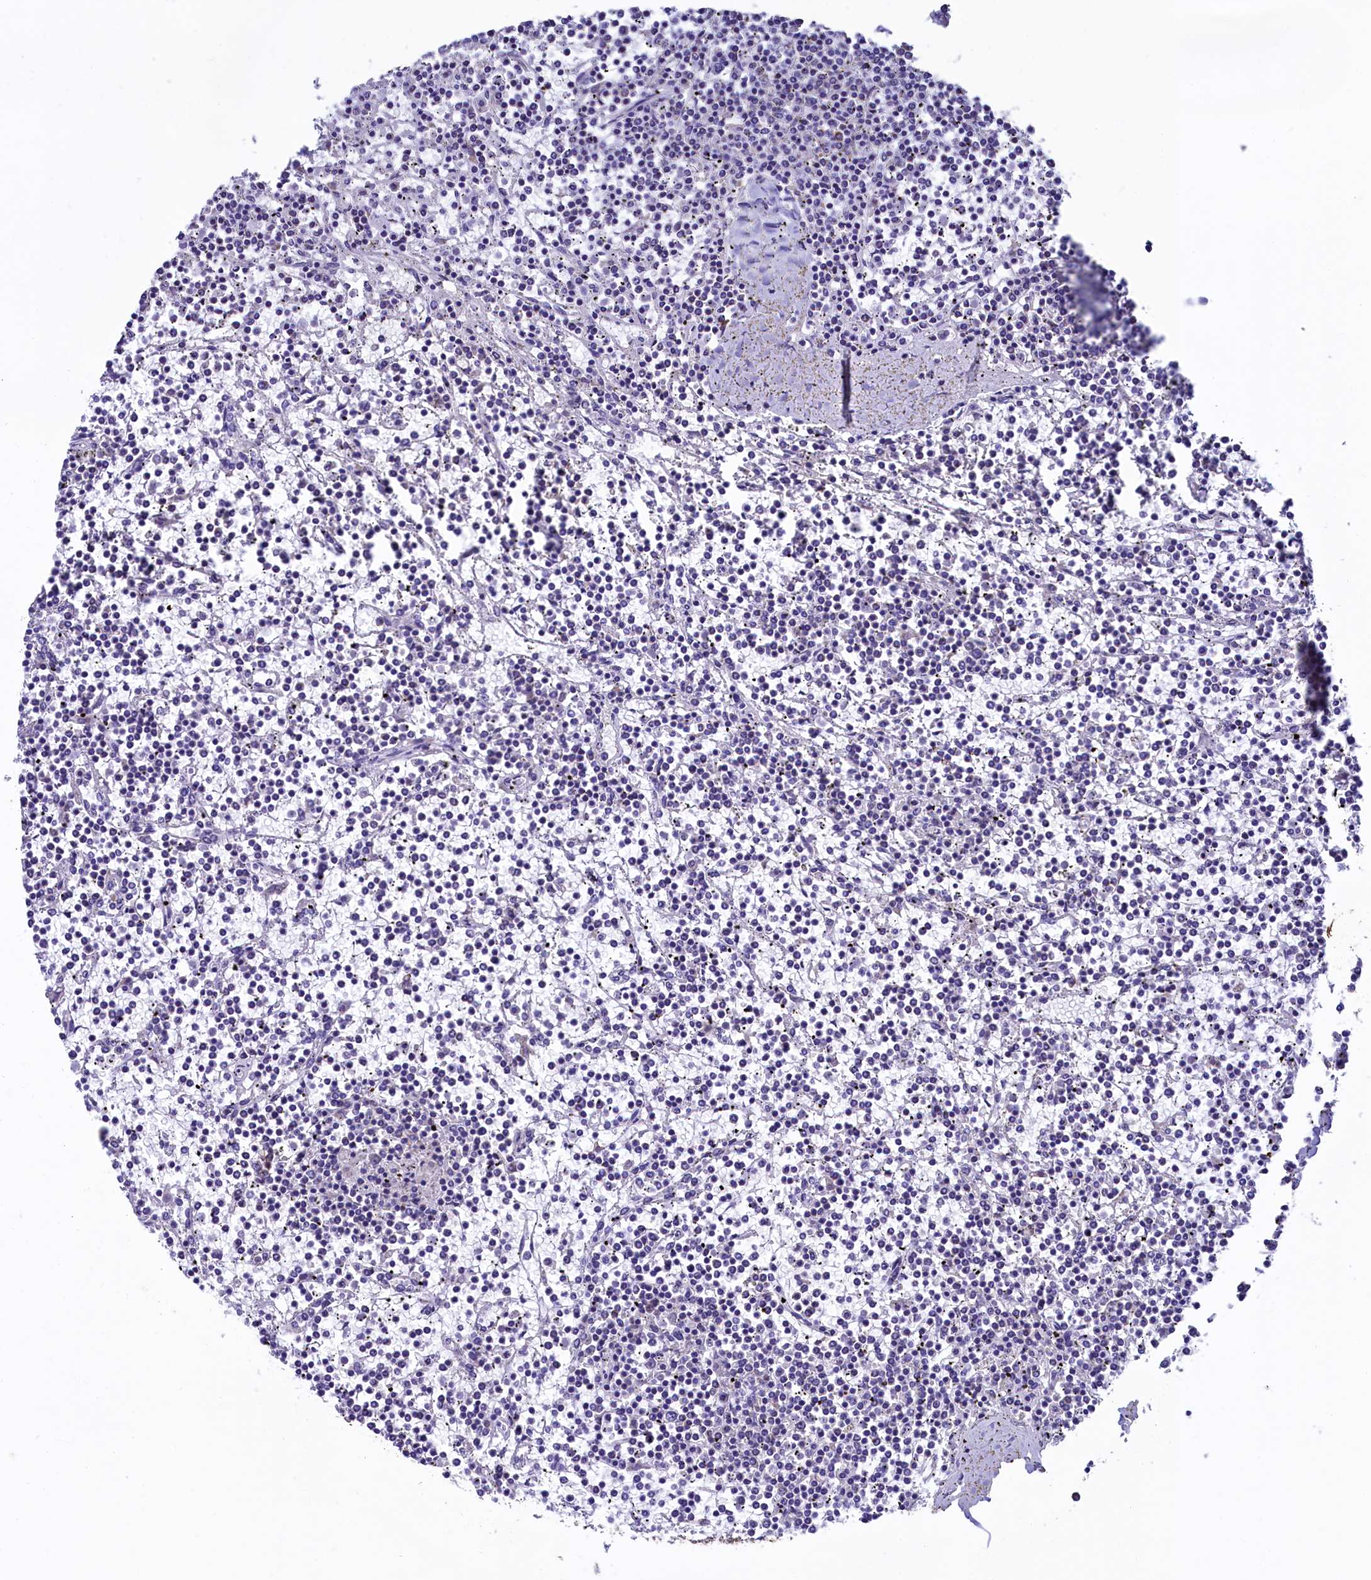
{"staining": {"intensity": "negative", "quantity": "none", "location": "none"}, "tissue": "lymphoma", "cell_type": "Tumor cells", "image_type": "cancer", "snomed": [{"axis": "morphology", "description": "Malignant lymphoma, non-Hodgkin's type, Low grade"}, {"axis": "topography", "description": "Spleen"}], "caption": "A micrograph of low-grade malignant lymphoma, non-Hodgkin's type stained for a protein displays no brown staining in tumor cells. (DAB immunohistochemistry (IHC) visualized using brightfield microscopy, high magnification).", "gene": "IDH3A", "patient": {"sex": "female", "age": 19}}